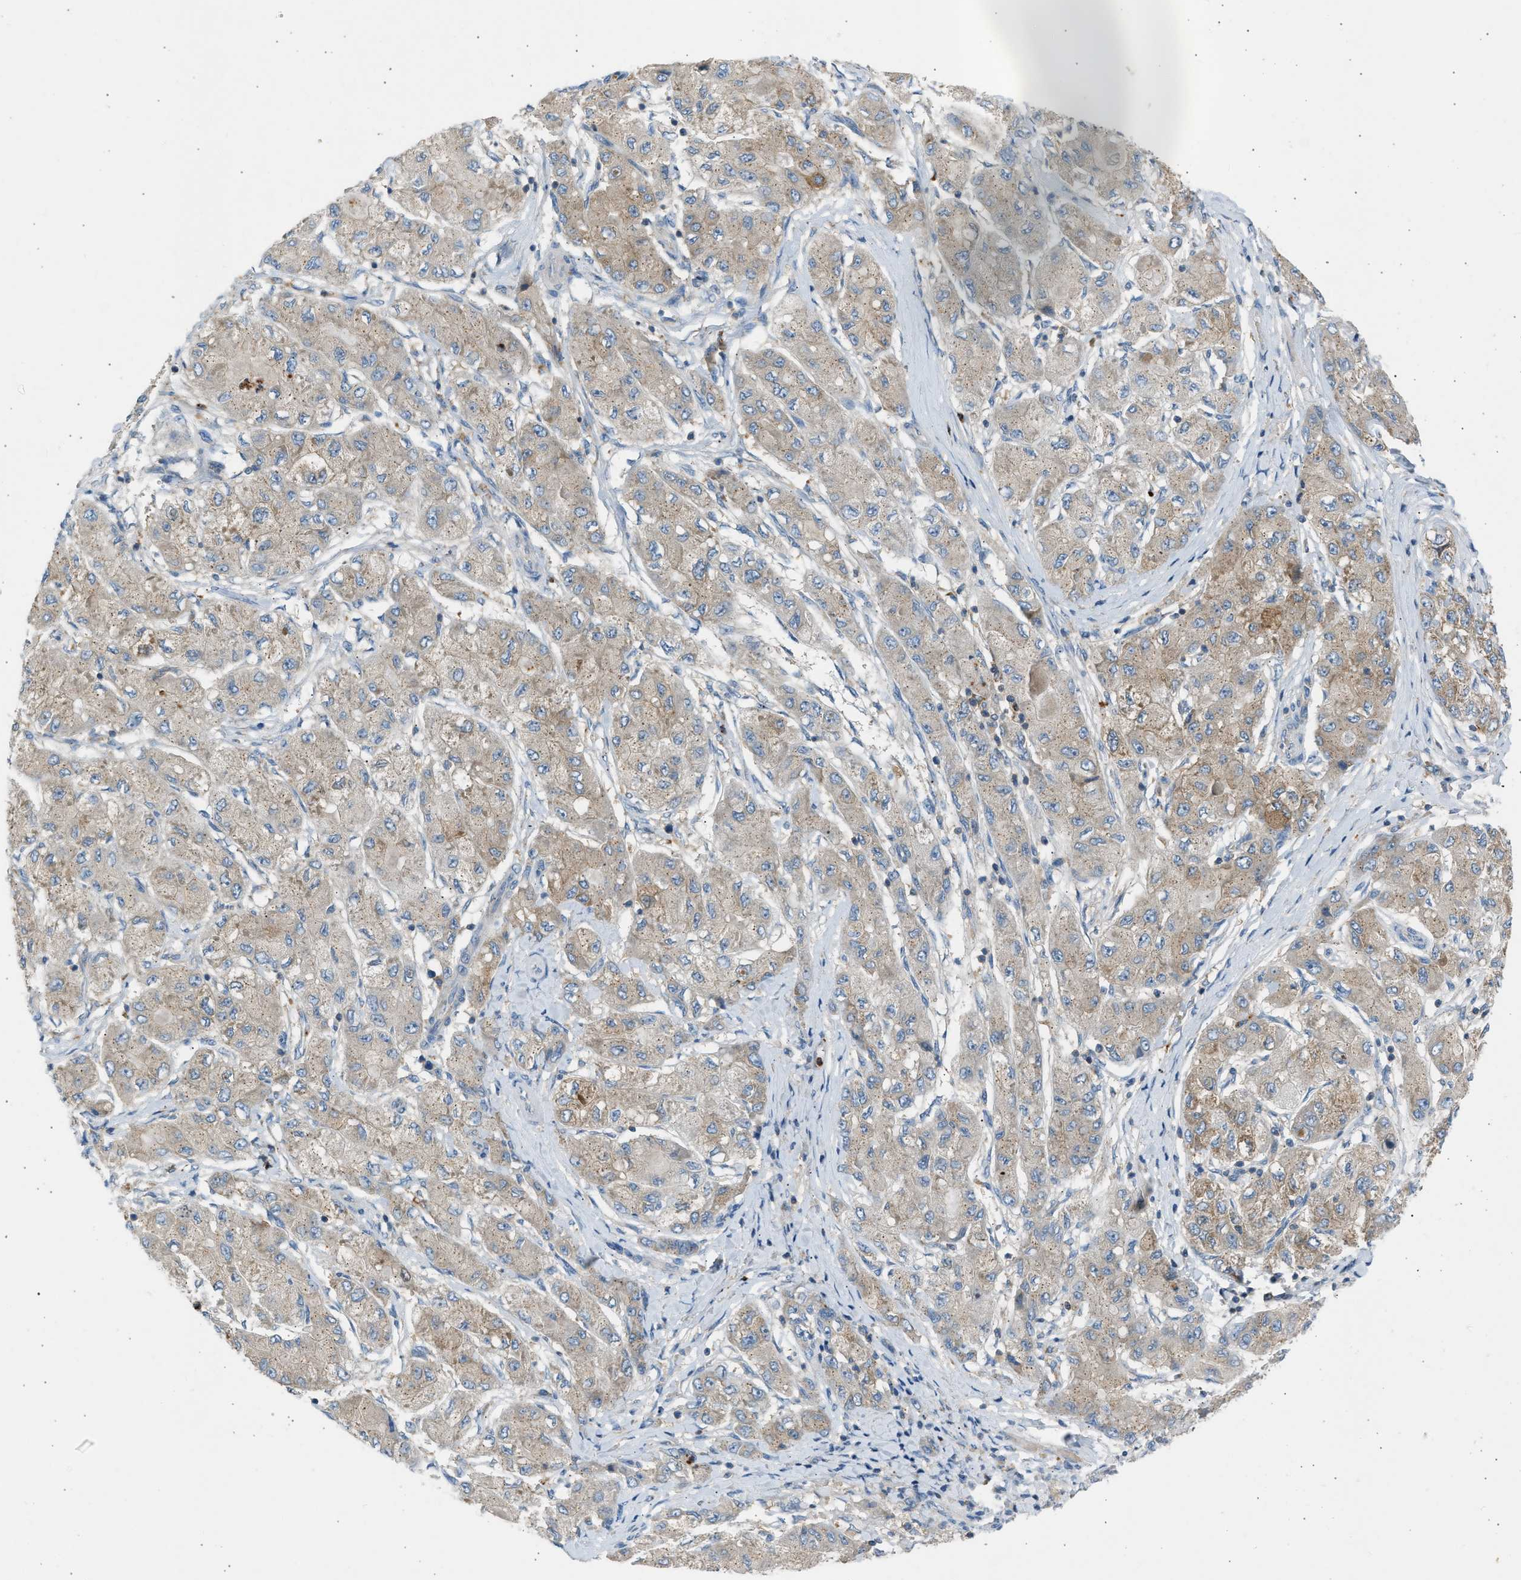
{"staining": {"intensity": "weak", "quantity": ">75%", "location": "cytoplasmic/membranous"}, "tissue": "liver cancer", "cell_type": "Tumor cells", "image_type": "cancer", "snomed": [{"axis": "morphology", "description": "Carcinoma, Hepatocellular, NOS"}, {"axis": "topography", "description": "Liver"}], "caption": "IHC photomicrograph of liver cancer stained for a protein (brown), which reveals low levels of weak cytoplasmic/membranous expression in approximately >75% of tumor cells.", "gene": "TRIM50", "patient": {"sex": "male", "age": 80}}